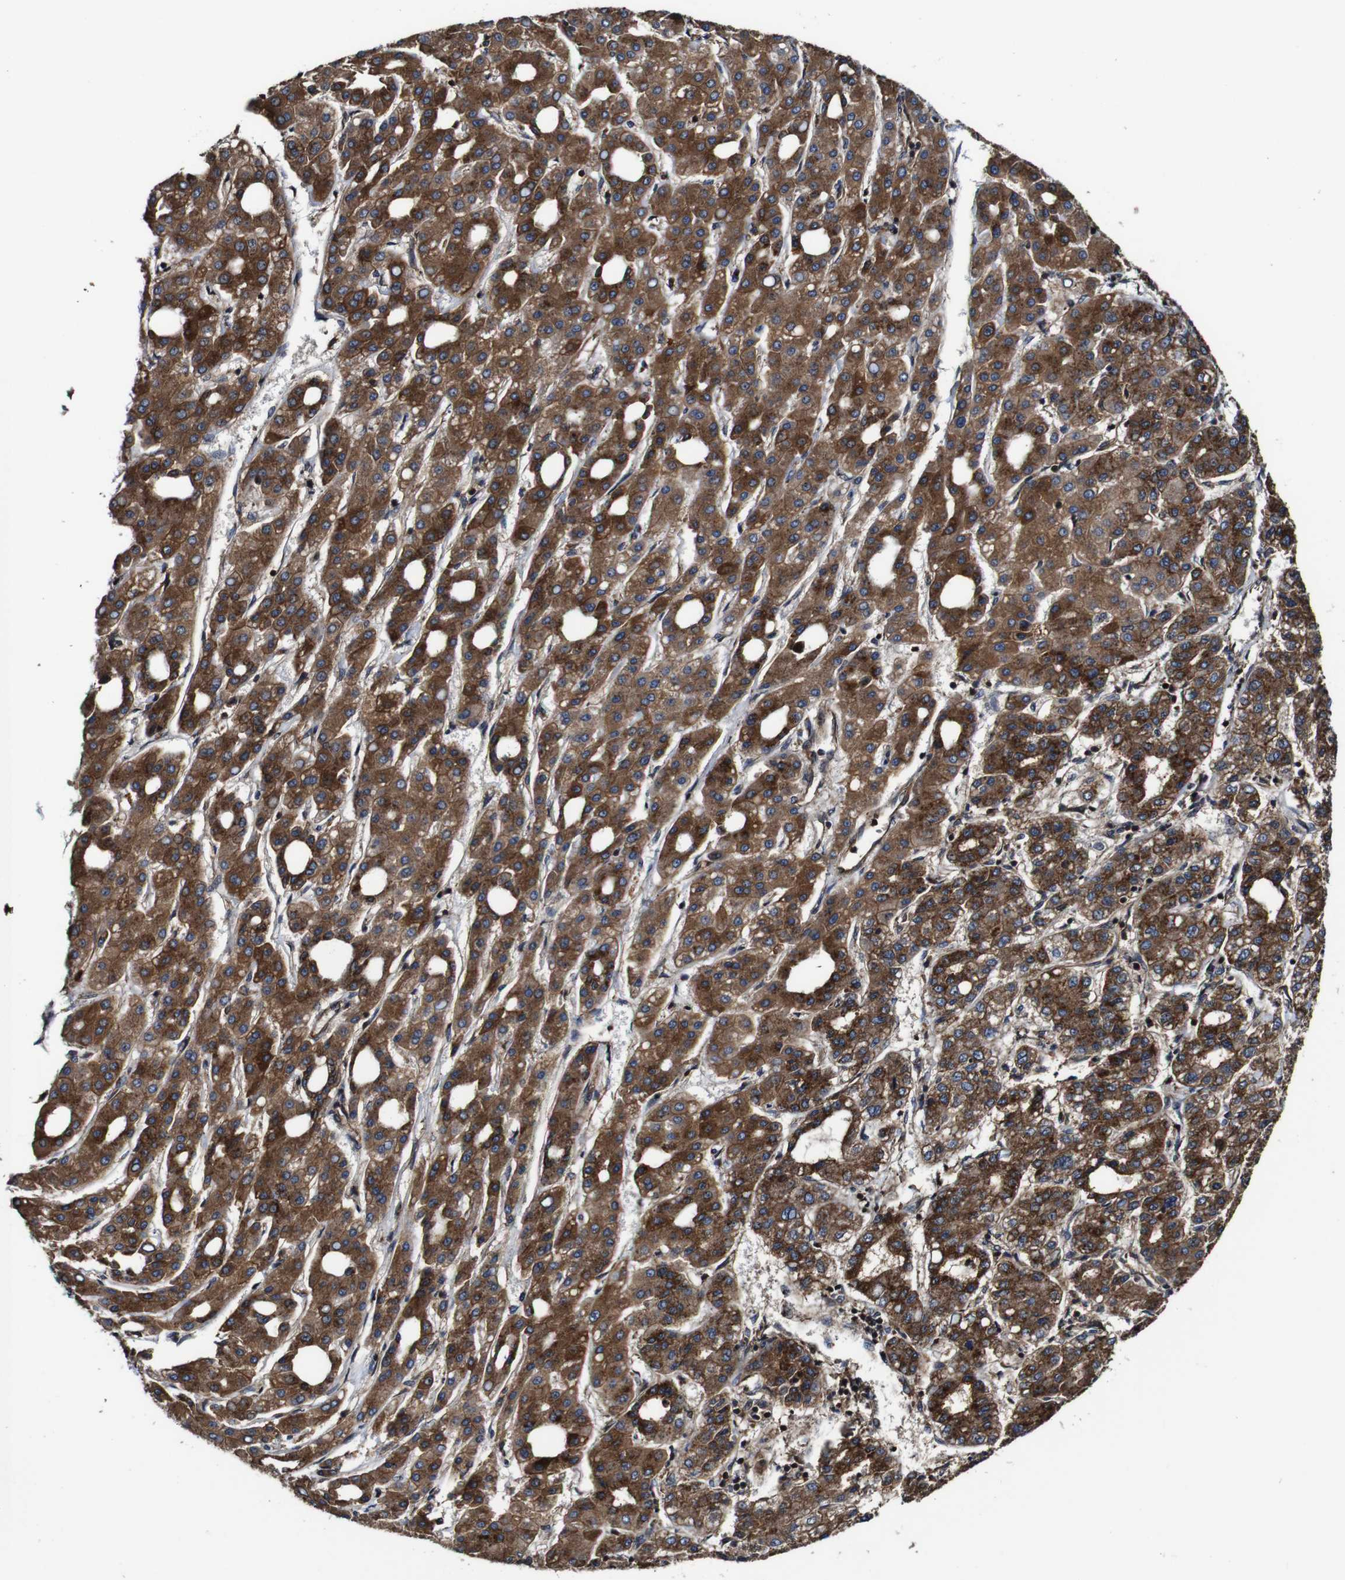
{"staining": {"intensity": "strong", "quantity": ">75%", "location": "cytoplasmic/membranous"}, "tissue": "liver cancer", "cell_type": "Tumor cells", "image_type": "cancer", "snomed": [{"axis": "morphology", "description": "Carcinoma, Hepatocellular, NOS"}, {"axis": "topography", "description": "Liver"}], "caption": "A brown stain shows strong cytoplasmic/membranous expression of a protein in human liver hepatocellular carcinoma tumor cells.", "gene": "TNIK", "patient": {"sex": "male", "age": 65}}